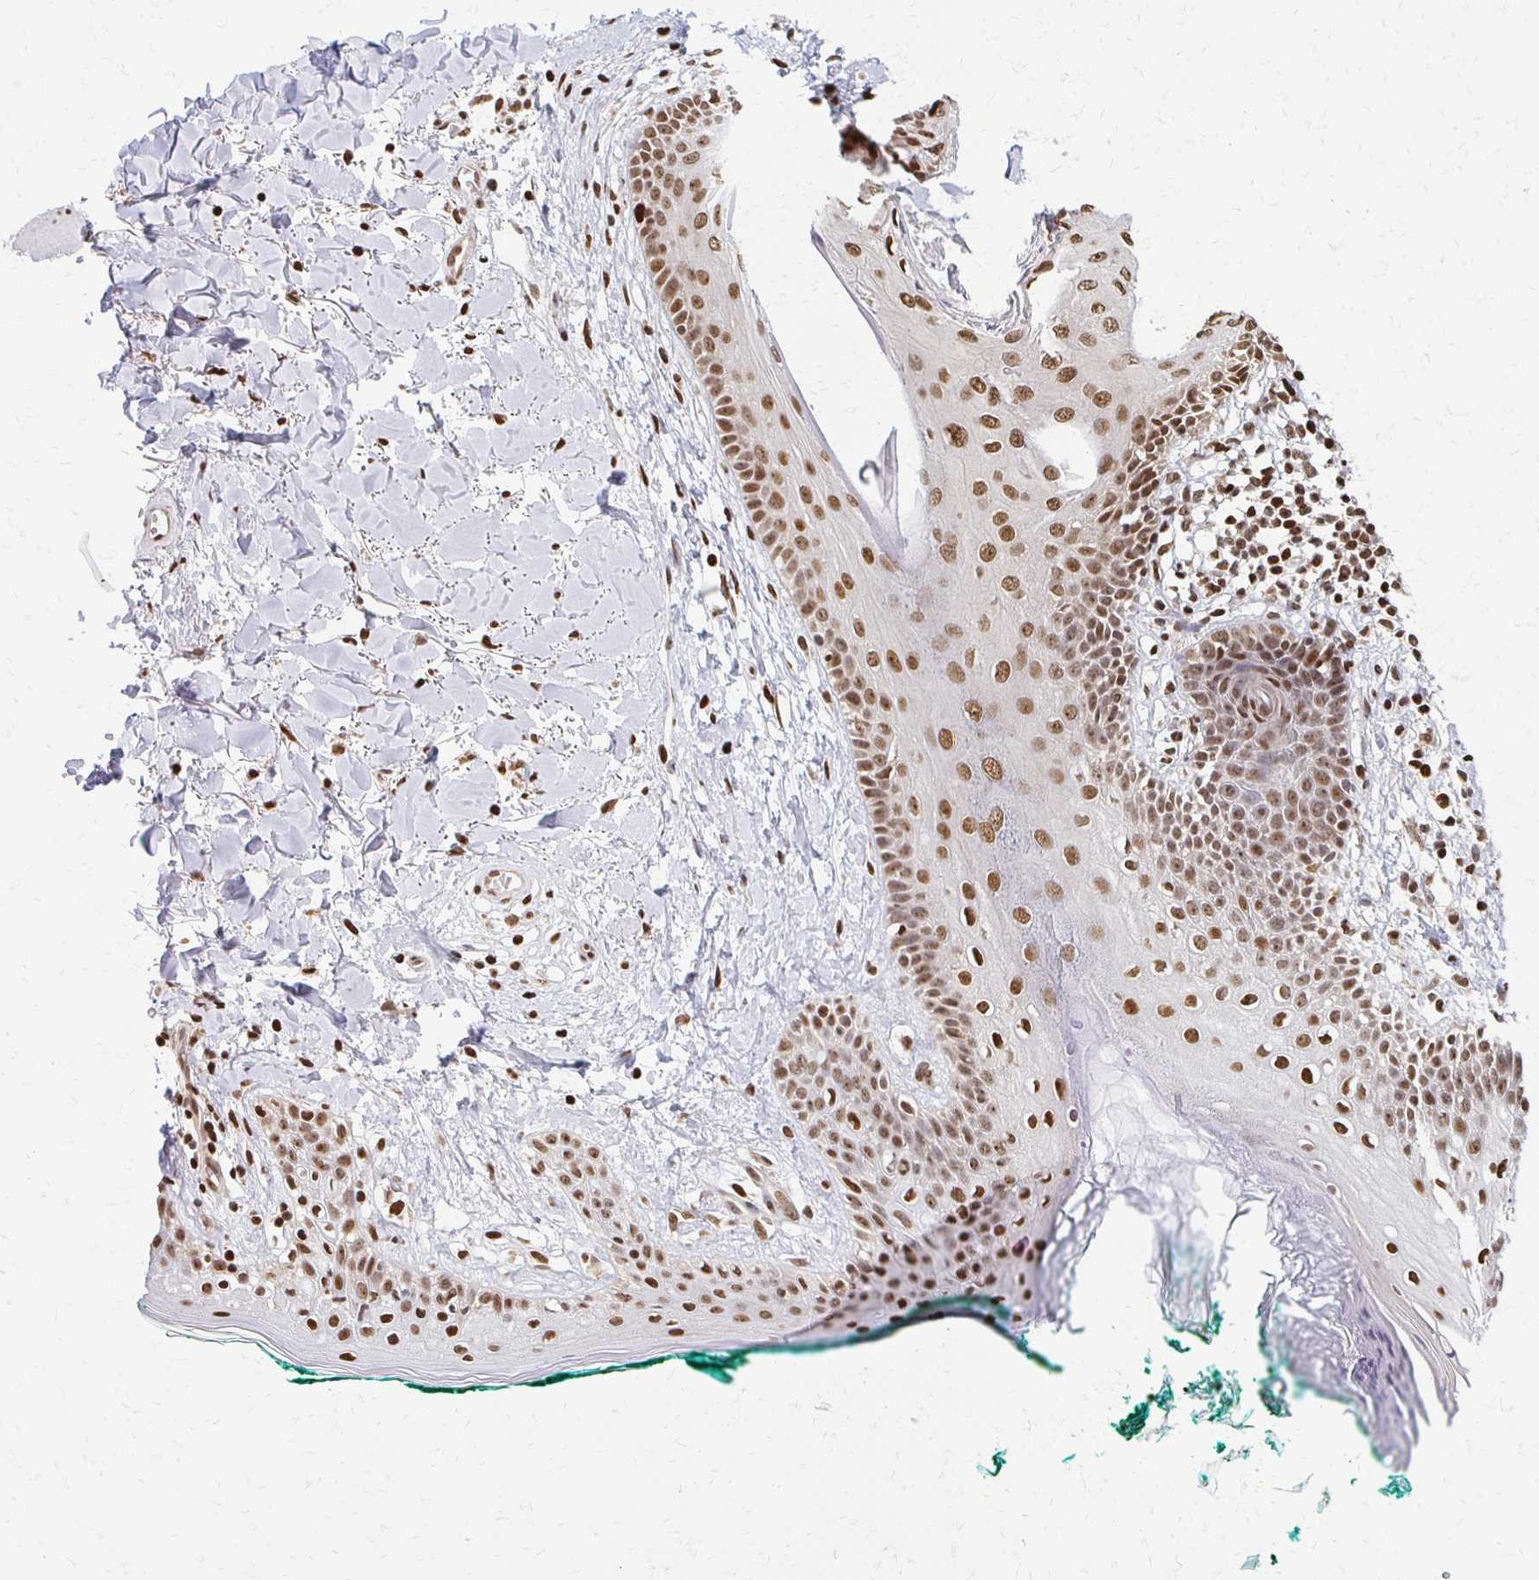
{"staining": {"intensity": "strong", "quantity": ">75%", "location": "nuclear"}, "tissue": "skin", "cell_type": "Fibroblasts", "image_type": "normal", "snomed": [{"axis": "morphology", "description": "Normal tissue, NOS"}, {"axis": "topography", "description": "Skin"}], "caption": "High-power microscopy captured an IHC image of benign skin, revealing strong nuclear expression in approximately >75% of fibroblasts.", "gene": "HOXA9", "patient": {"sex": "female", "age": 34}}